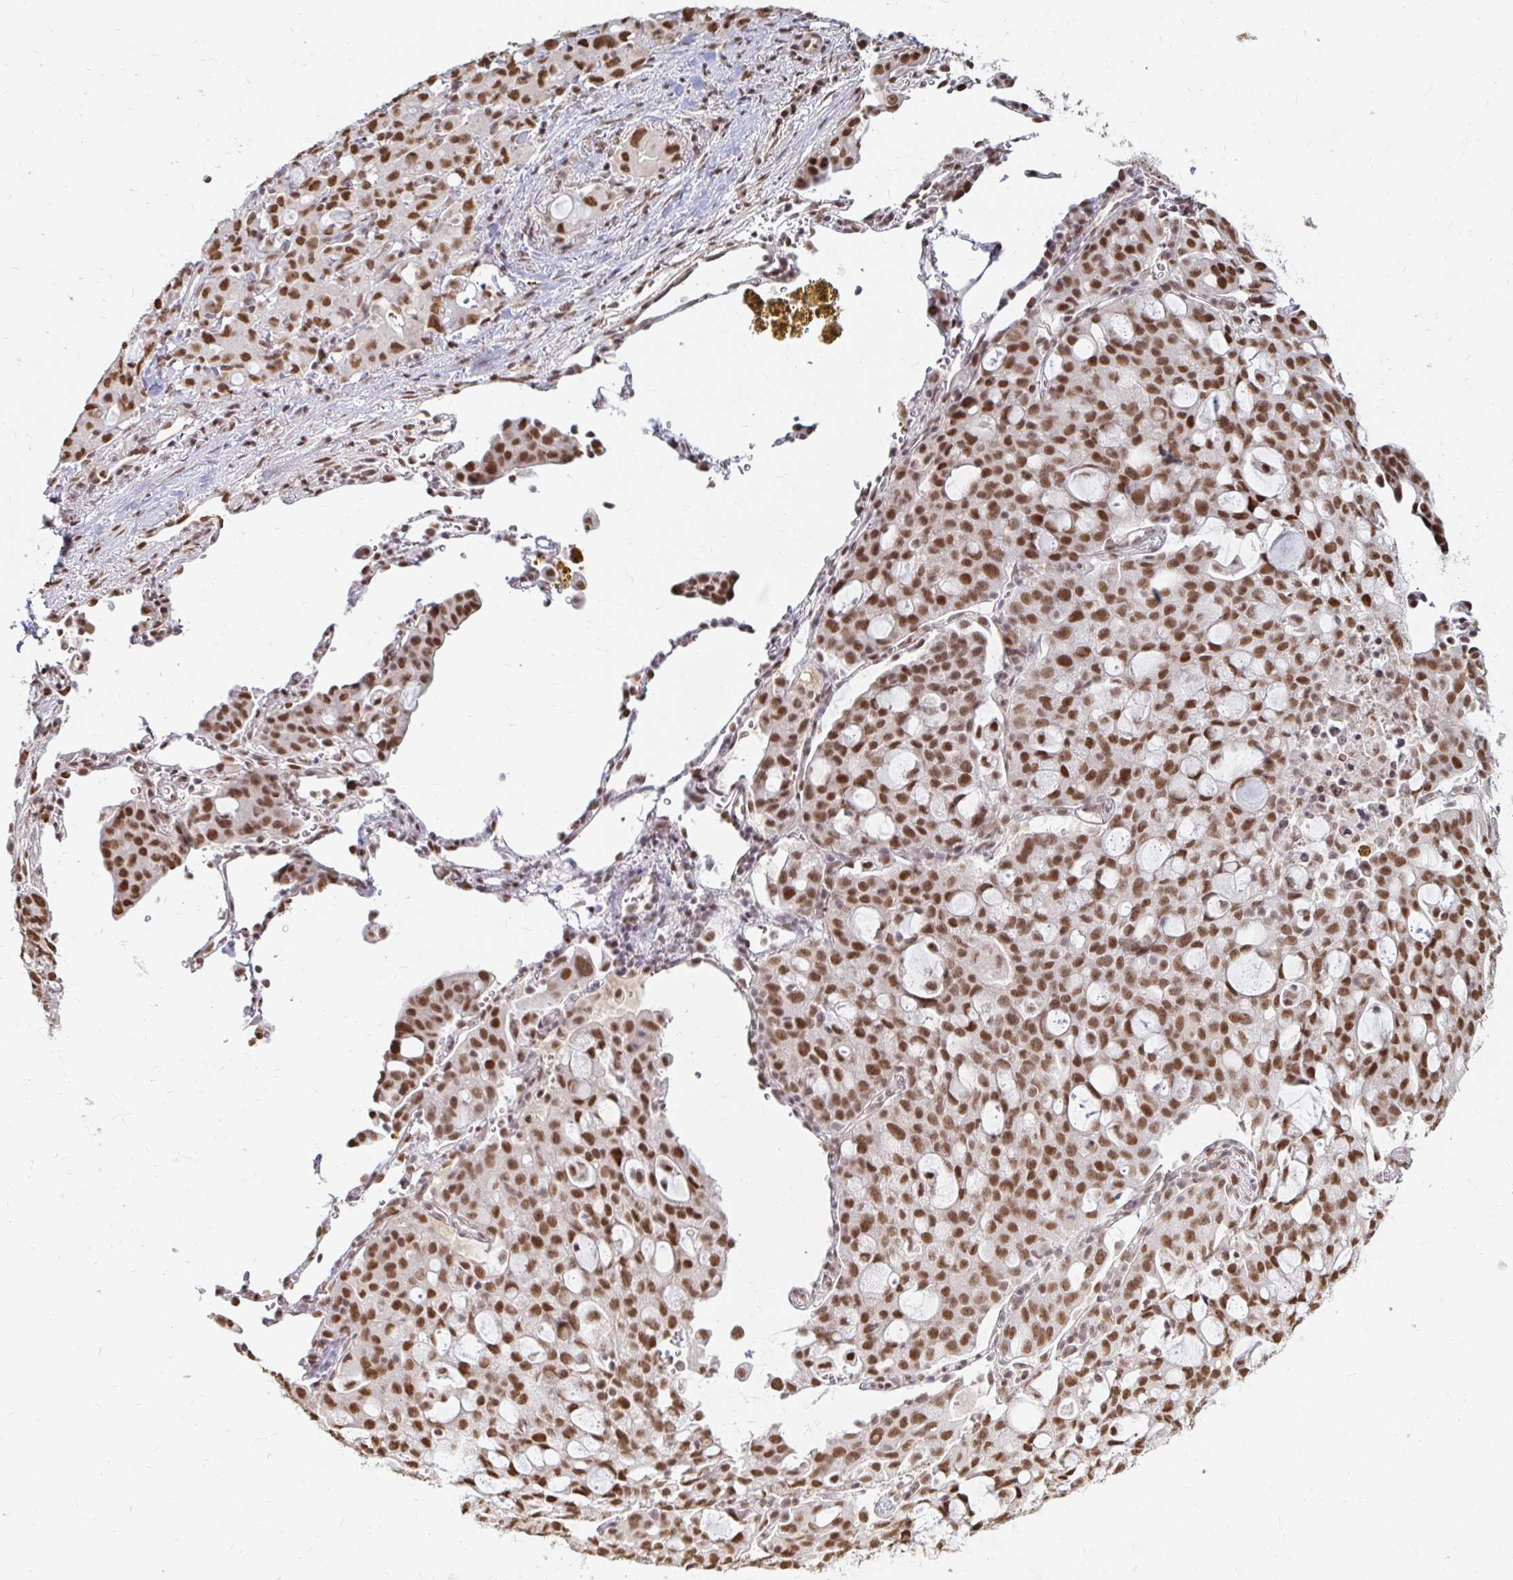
{"staining": {"intensity": "strong", "quantity": ">75%", "location": "nuclear"}, "tissue": "lung cancer", "cell_type": "Tumor cells", "image_type": "cancer", "snomed": [{"axis": "morphology", "description": "Adenocarcinoma, NOS"}, {"axis": "topography", "description": "Lung"}], "caption": "The micrograph shows immunohistochemical staining of adenocarcinoma (lung). There is strong nuclear expression is seen in about >75% of tumor cells. The staining was performed using DAB (3,3'-diaminobenzidine) to visualize the protein expression in brown, while the nuclei were stained in blue with hematoxylin (Magnification: 20x).", "gene": "HNRNPU", "patient": {"sex": "female", "age": 44}}